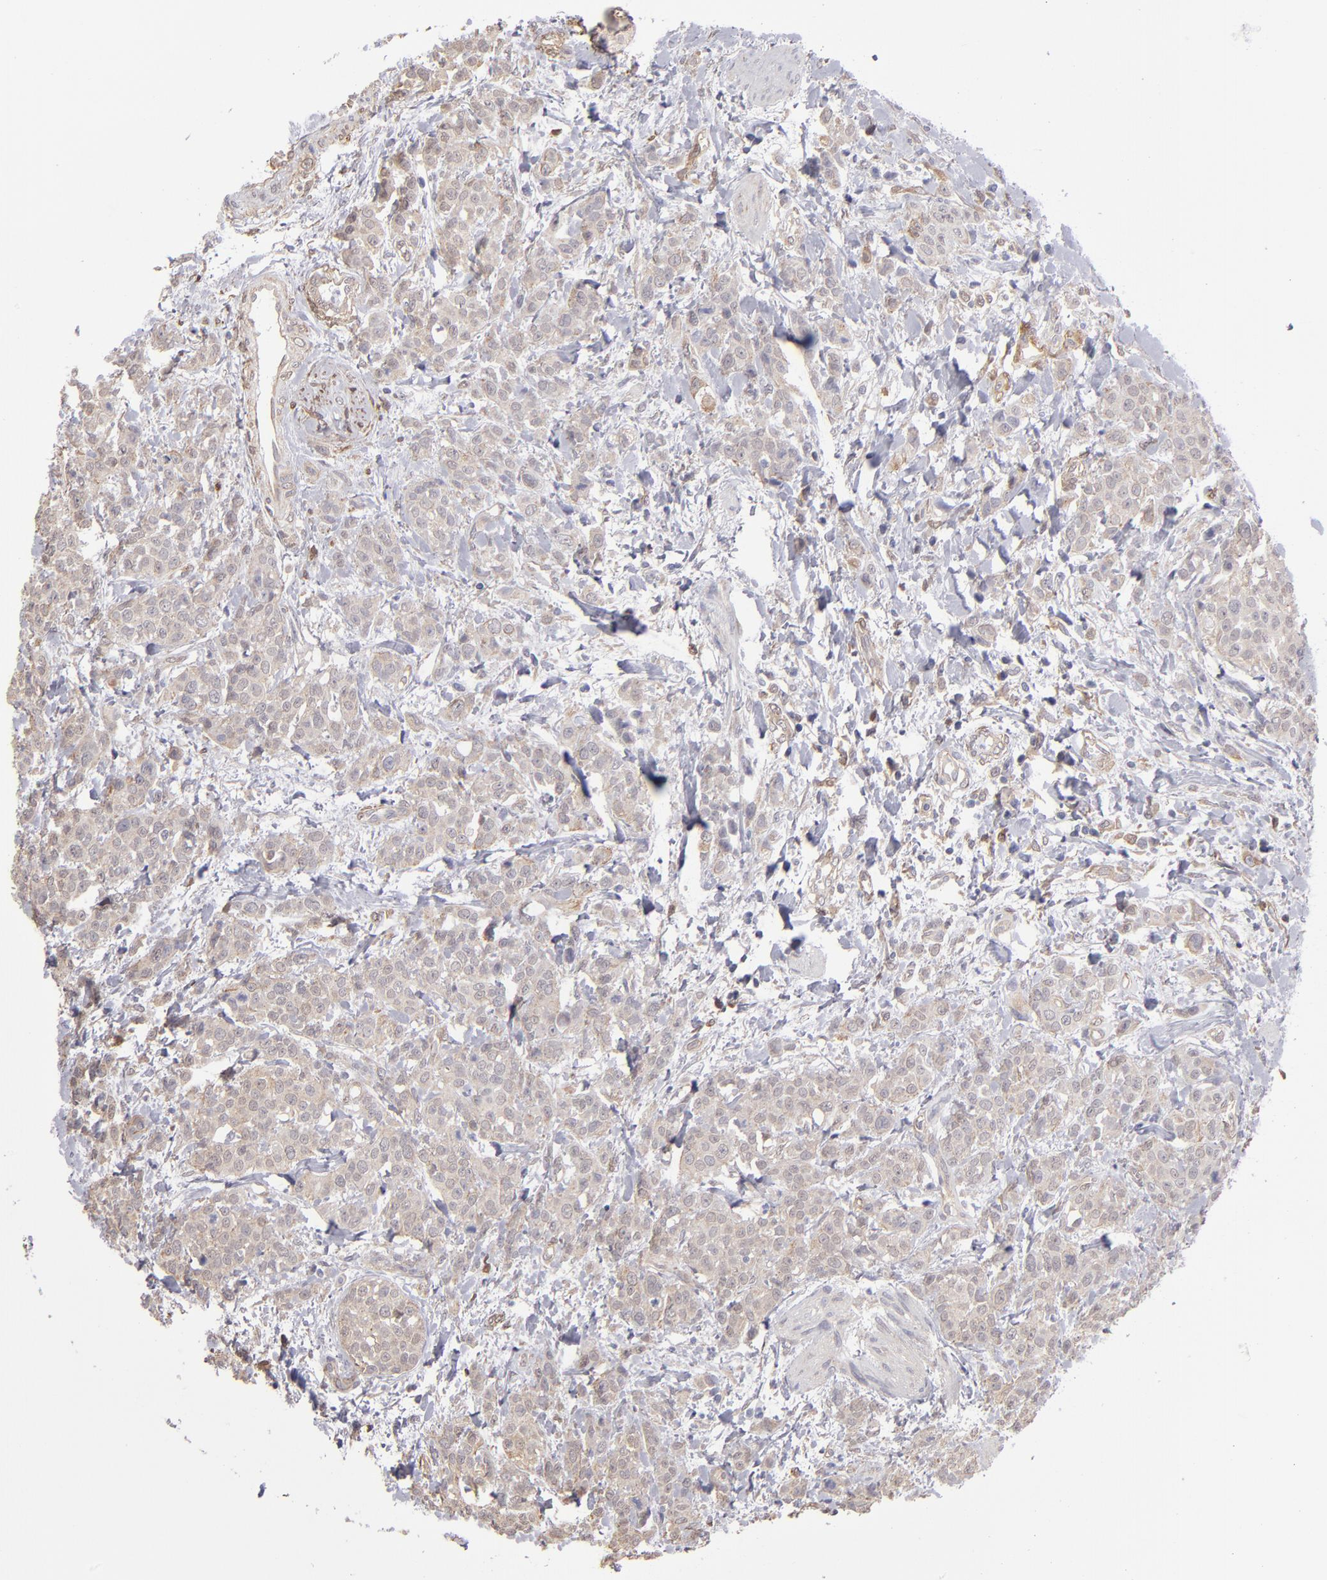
{"staining": {"intensity": "weak", "quantity": ">75%", "location": "cytoplasmic/membranous"}, "tissue": "urothelial cancer", "cell_type": "Tumor cells", "image_type": "cancer", "snomed": [{"axis": "morphology", "description": "Urothelial carcinoma, High grade"}, {"axis": "topography", "description": "Urinary bladder"}], "caption": "A high-resolution photomicrograph shows IHC staining of urothelial cancer, which demonstrates weak cytoplasmic/membranous expression in approximately >75% of tumor cells. (DAB (3,3'-diaminobenzidine) = brown stain, brightfield microscopy at high magnification).", "gene": "NDRG2", "patient": {"sex": "male", "age": 56}}